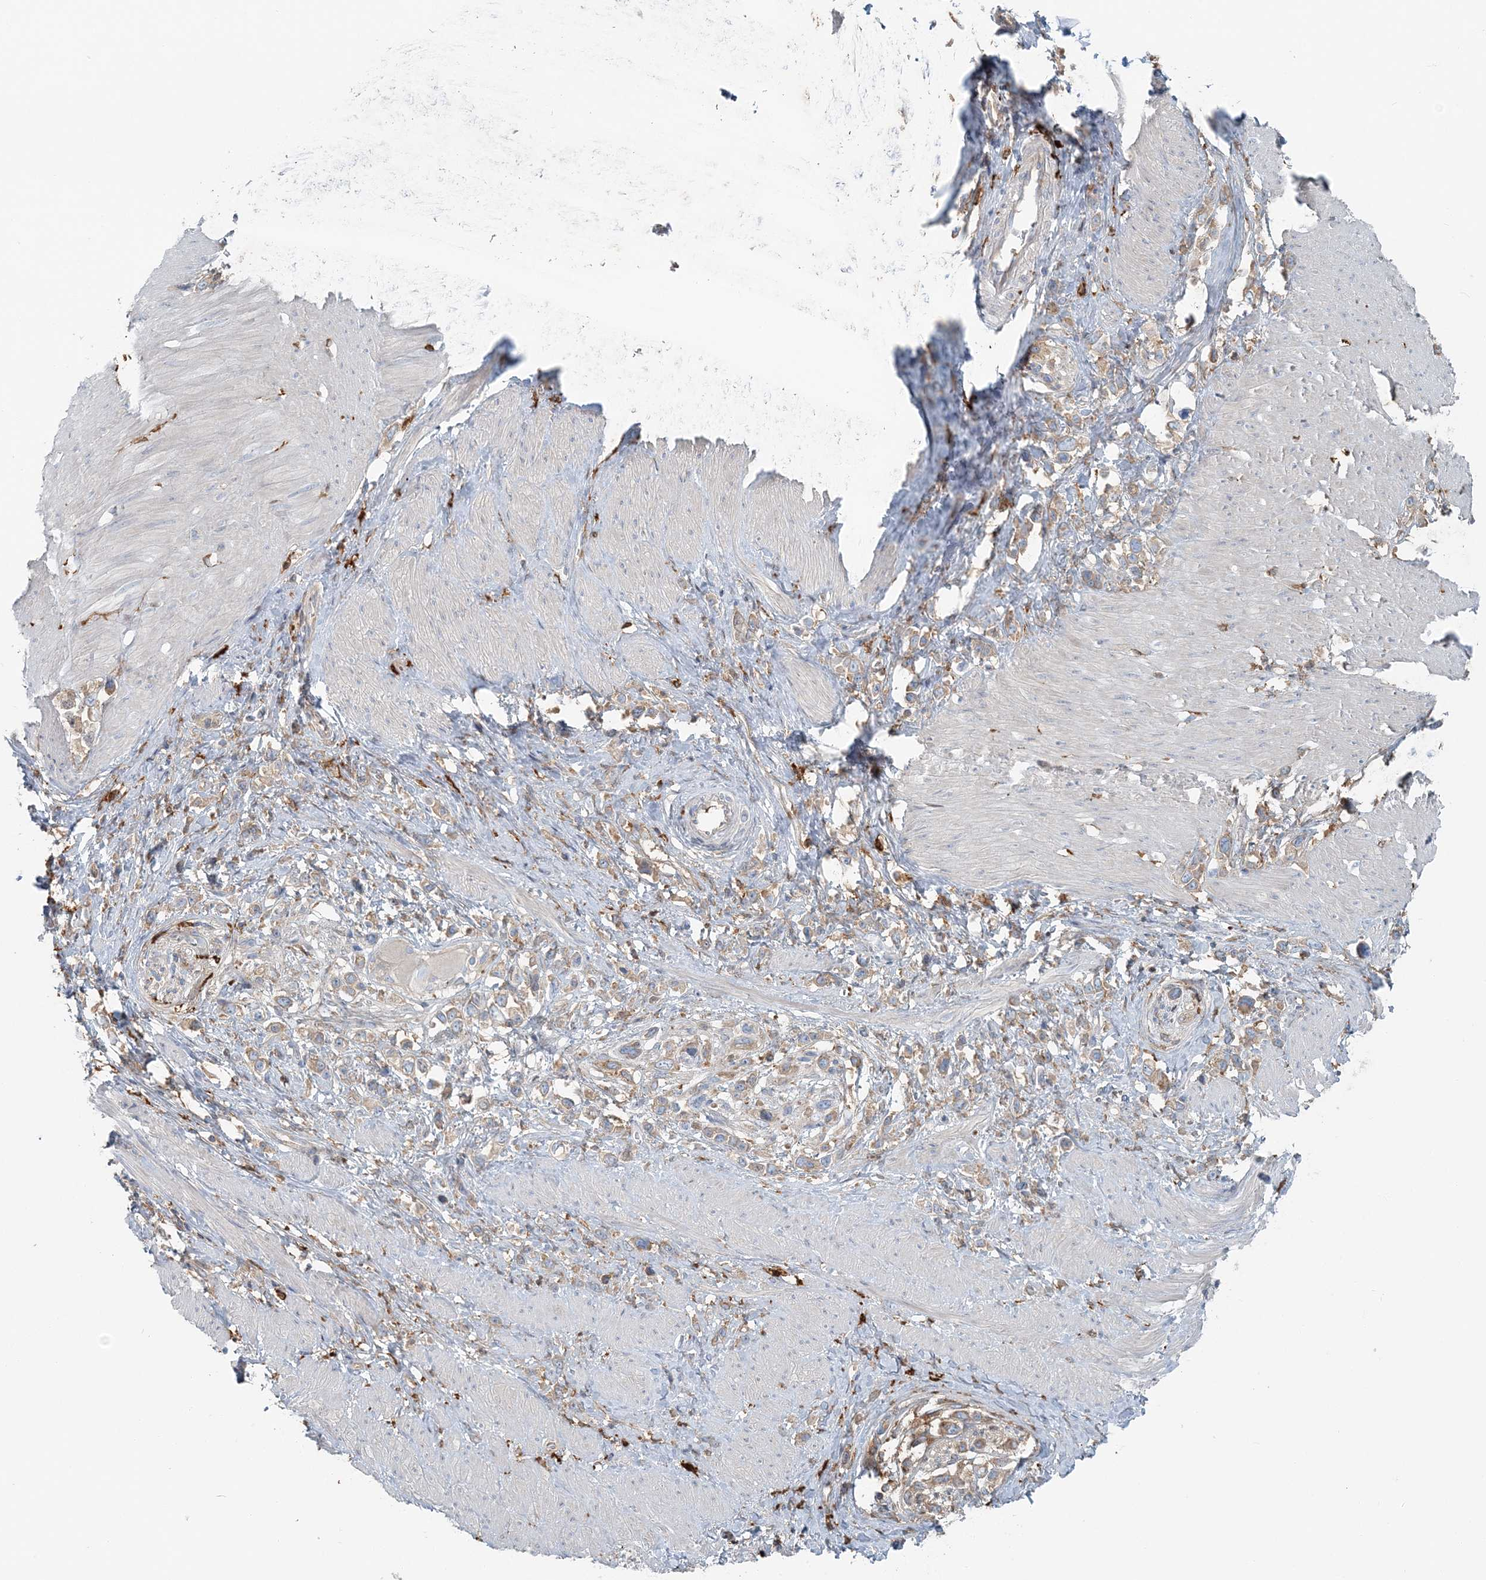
{"staining": {"intensity": "weak", "quantity": ">75%", "location": "cytoplasmic/membranous"}, "tissue": "stomach cancer", "cell_type": "Tumor cells", "image_type": "cancer", "snomed": [{"axis": "morphology", "description": "Normal tissue, NOS"}, {"axis": "morphology", "description": "Adenocarcinoma, NOS"}, {"axis": "topography", "description": "Stomach, upper"}, {"axis": "topography", "description": "Stomach"}], "caption": "A photomicrograph showing weak cytoplasmic/membranous staining in about >75% of tumor cells in adenocarcinoma (stomach), as visualized by brown immunohistochemical staining.", "gene": "SNX2", "patient": {"sex": "female", "age": 65}}